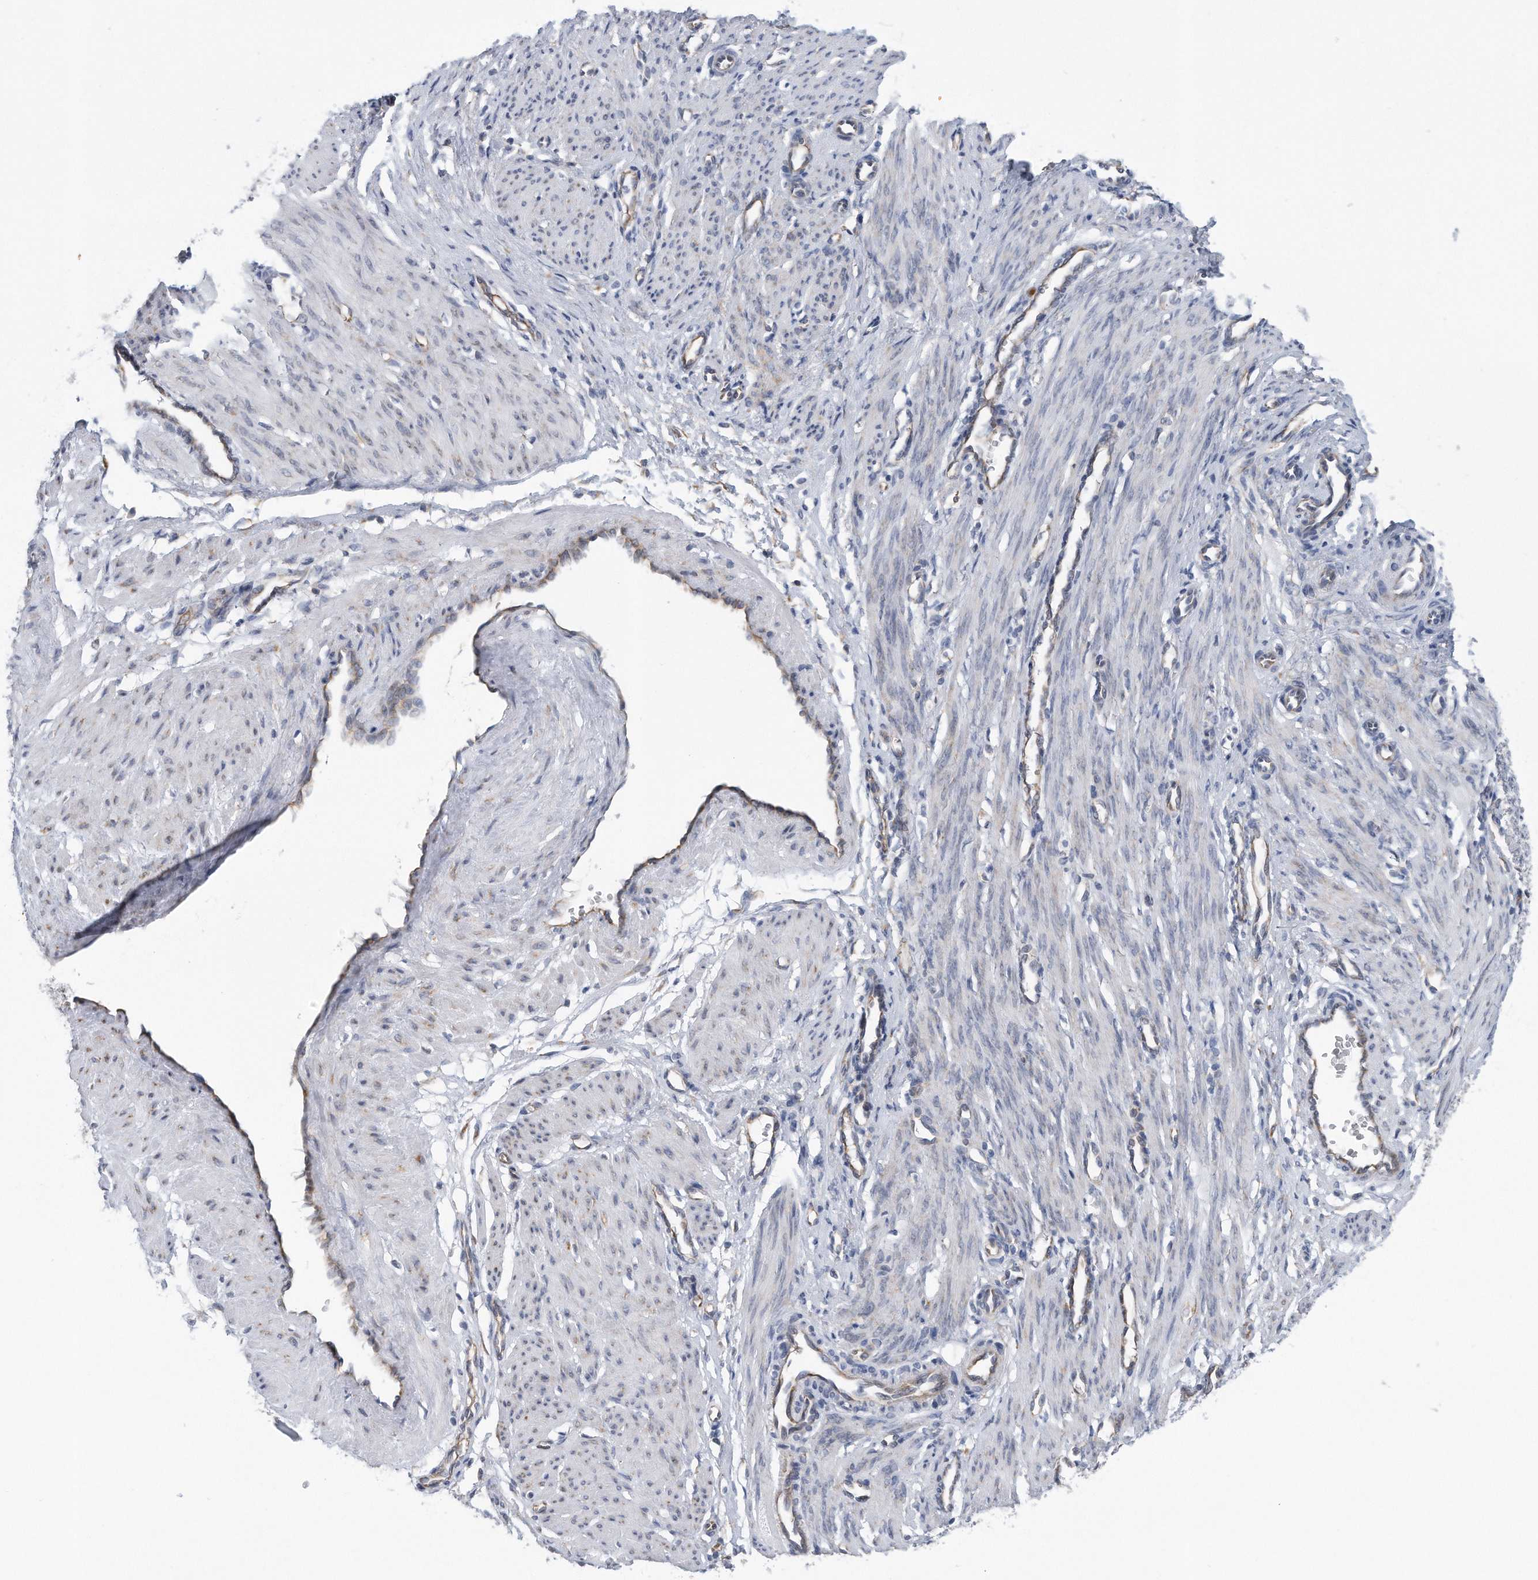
{"staining": {"intensity": "negative", "quantity": "none", "location": "none"}, "tissue": "smooth muscle", "cell_type": "Smooth muscle cells", "image_type": "normal", "snomed": [{"axis": "morphology", "description": "Normal tissue, NOS"}, {"axis": "topography", "description": "Endometrium"}], "caption": "Smooth muscle cells show no significant protein expression in unremarkable smooth muscle.", "gene": "RPL26L1", "patient": {"sex": "female", "age": 33}}